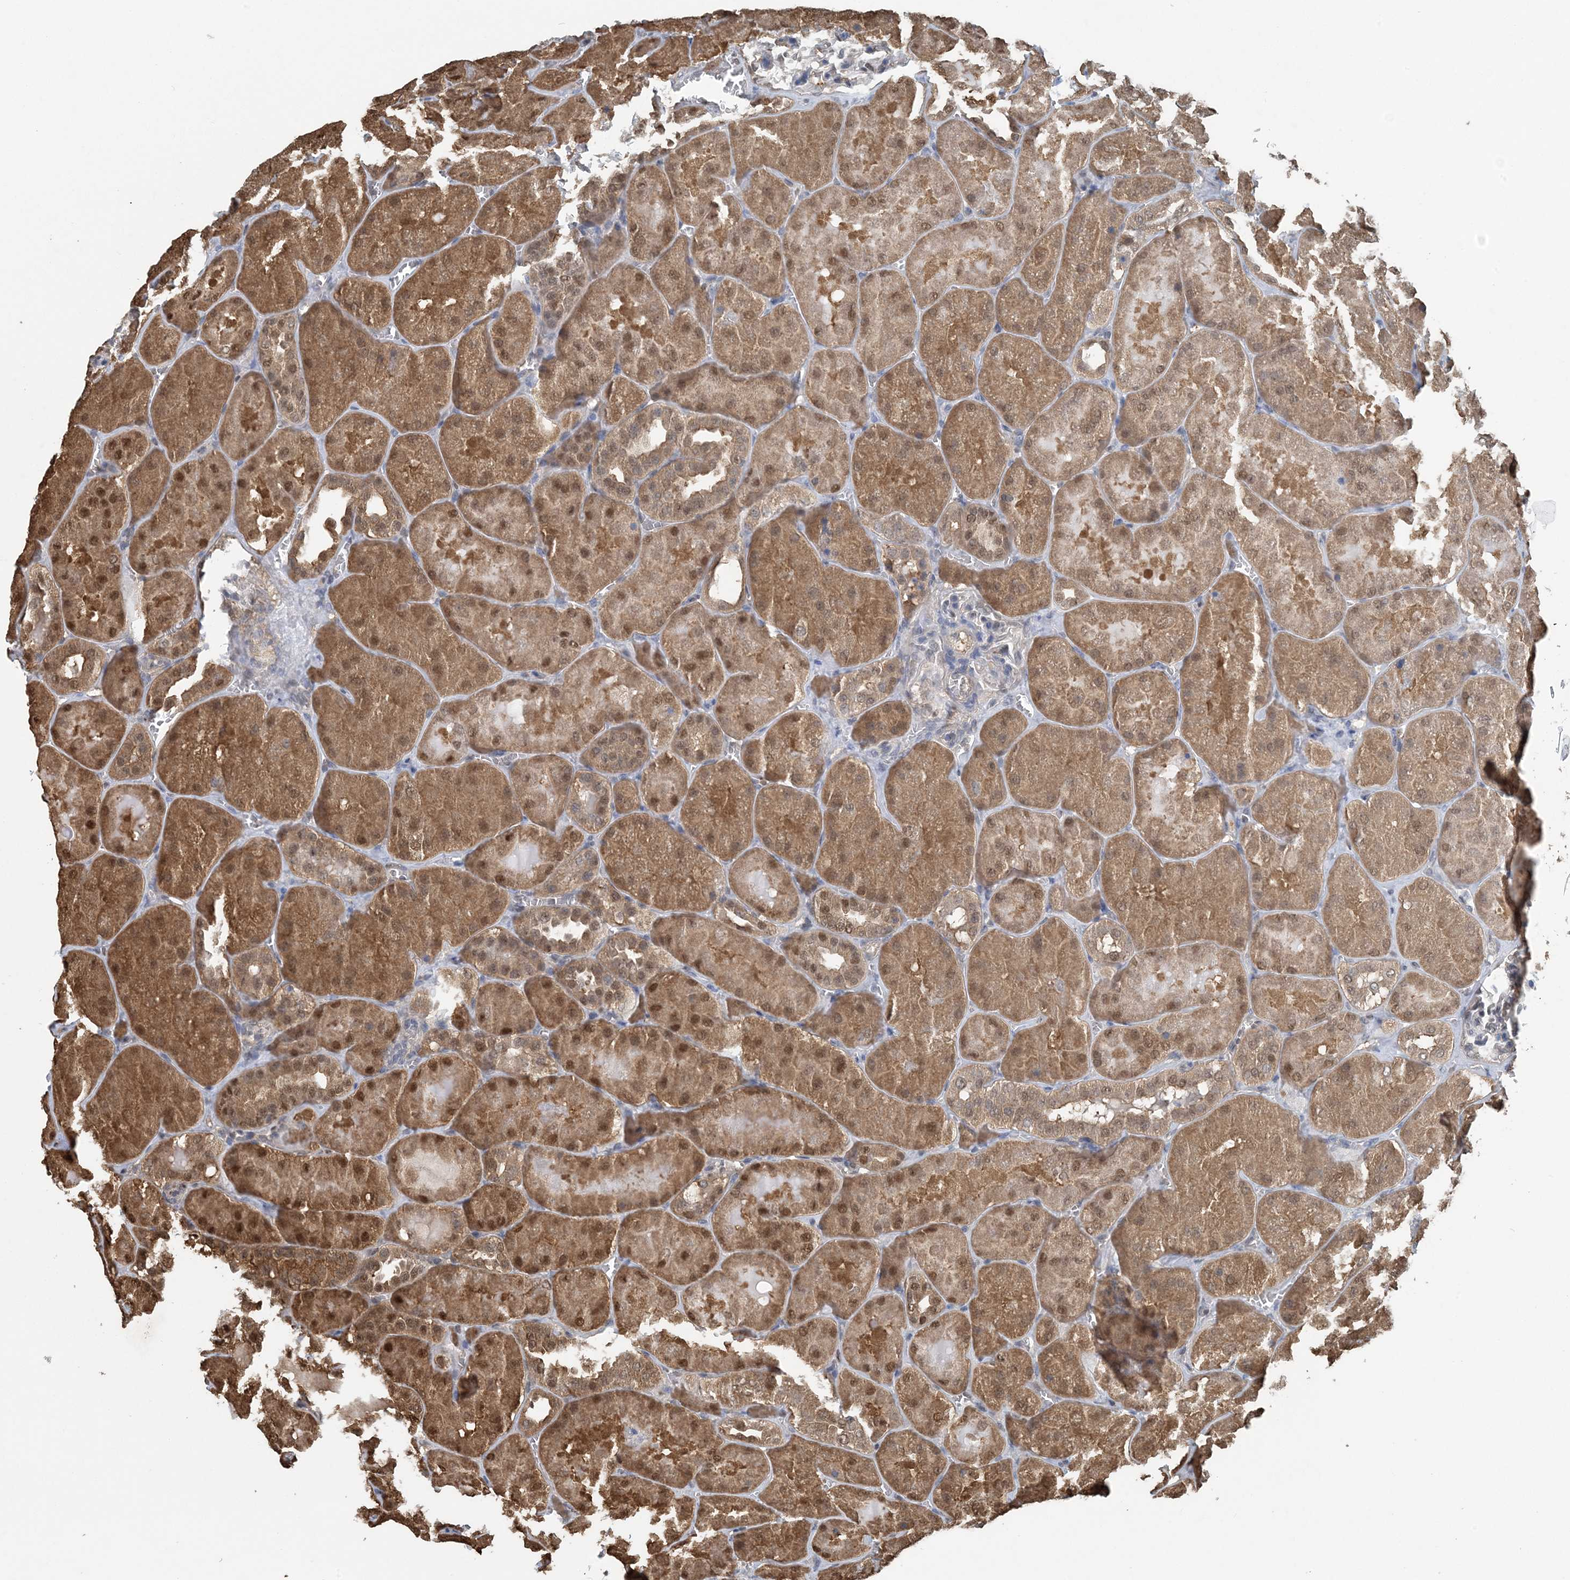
{"staining": {"intensity": "negative", "quantity": "none", "location": "none"}, "tissue": "kidney", "cell_type": "Cells in glomeruli", "image_type": "normal", "snomed": [{"axis": "morphology", "description": "Normal tissue, NOS"}, {"axis": "topography", "description": "Kidney"}], "caption": "The immunohistochemistry micrograph has no significant positivity in cells in glomeruli of kidney. (Stains: DAB immunohistochemistry with hematoxylin counter stain, Microscopy: brightfield microscopy at high magnification).", "gene": "HIKESHI", "patient": {"sex": "male", "age": 28}}